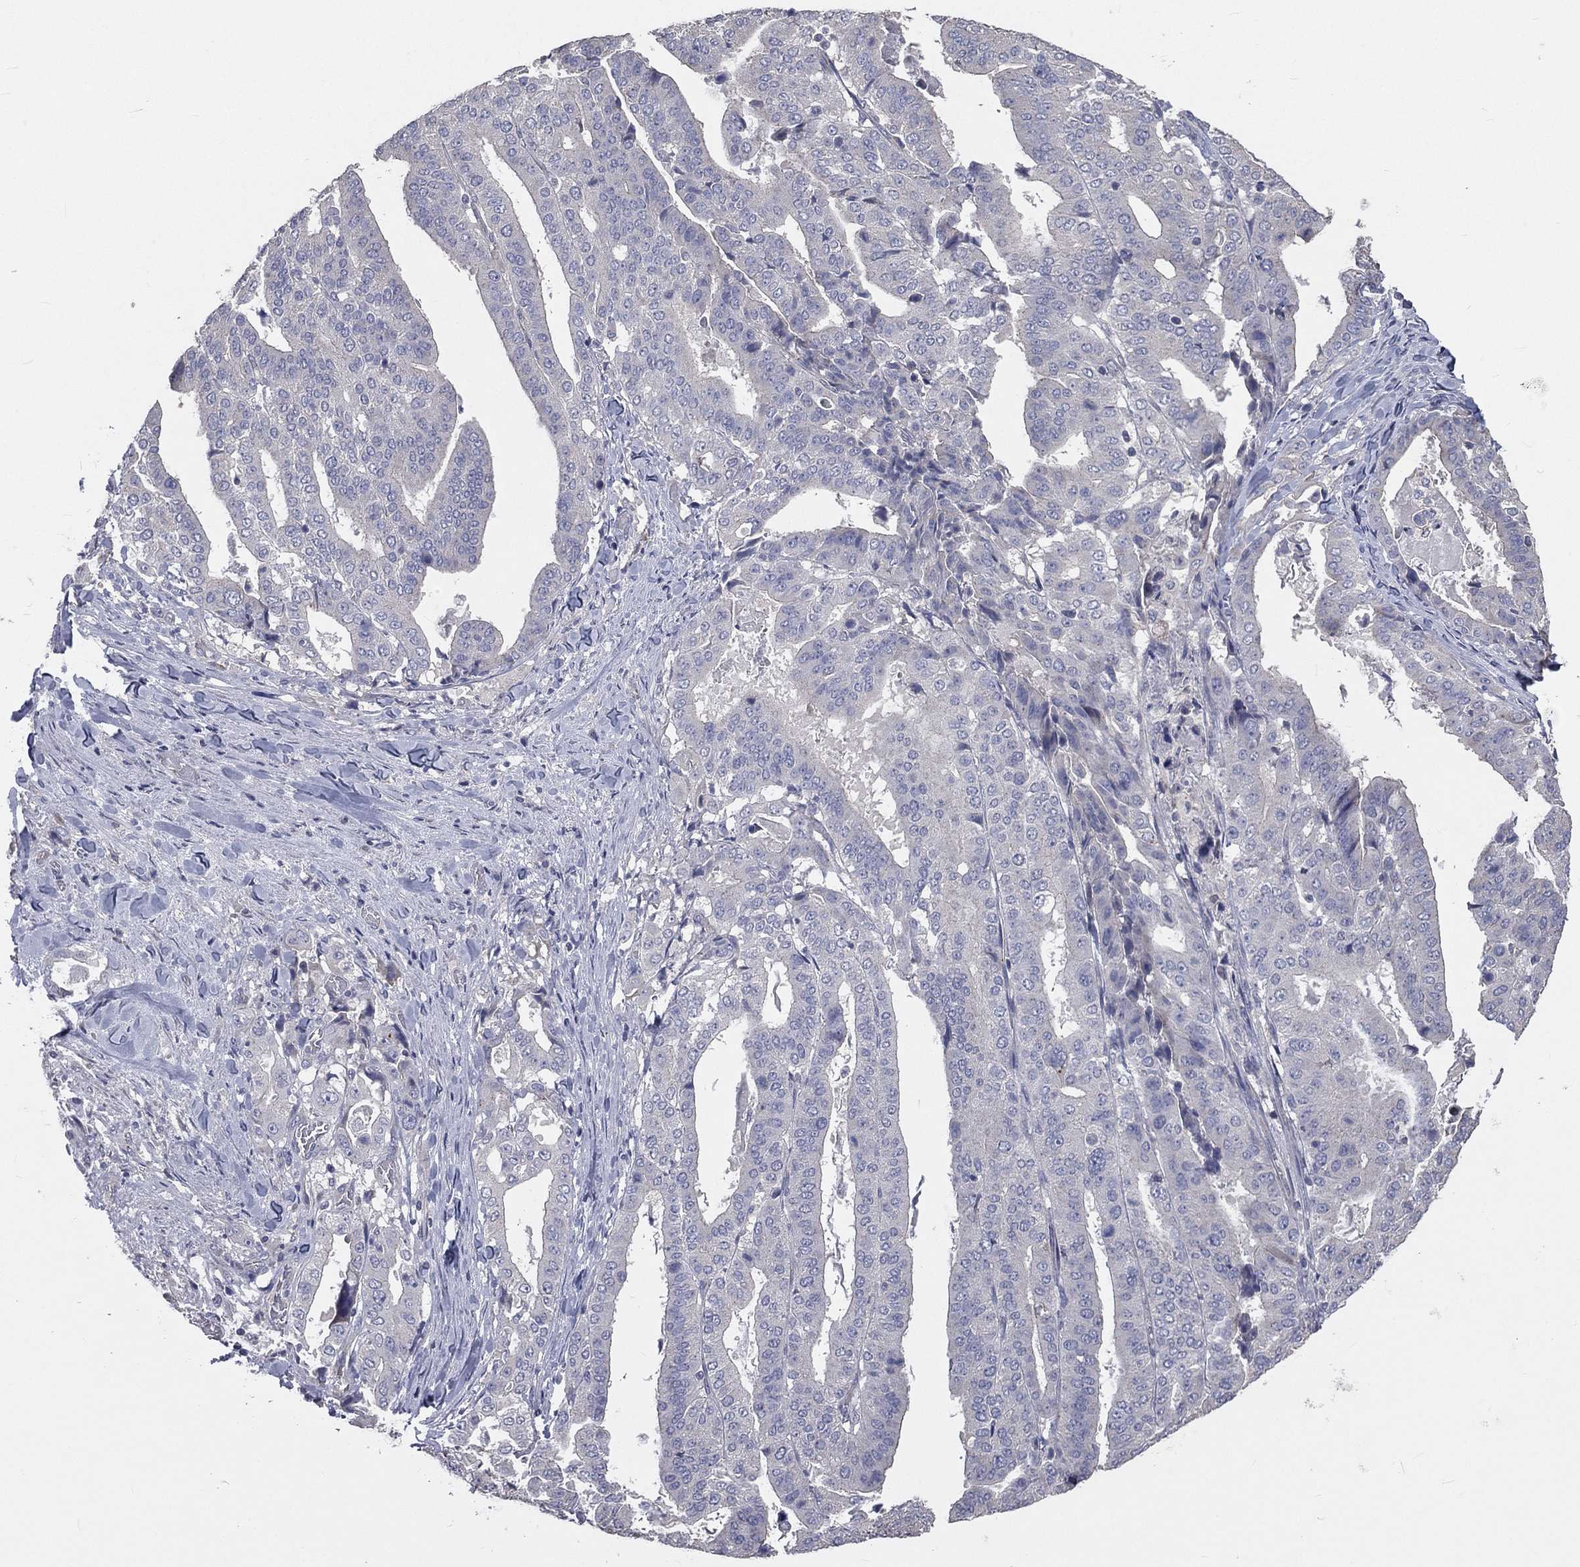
{"staining": {"intensity": "negative", "quantity": "none", "location": "none"}, "tissue": "stomach cancer", "cell_type": "Tumor cells", "image_type": "cancer", "snomed": [{"axis": "morphology", "description": "Adenocarcinoma, NOS"}, {"axis": "topography", "description": "Stomach"}], "caption": "The micrograph exhibits no significant expression in tumor cells of stomach adenocarcinoma.", "gene": "CROCC", "patient": {"sex": "male", "age": 48}}